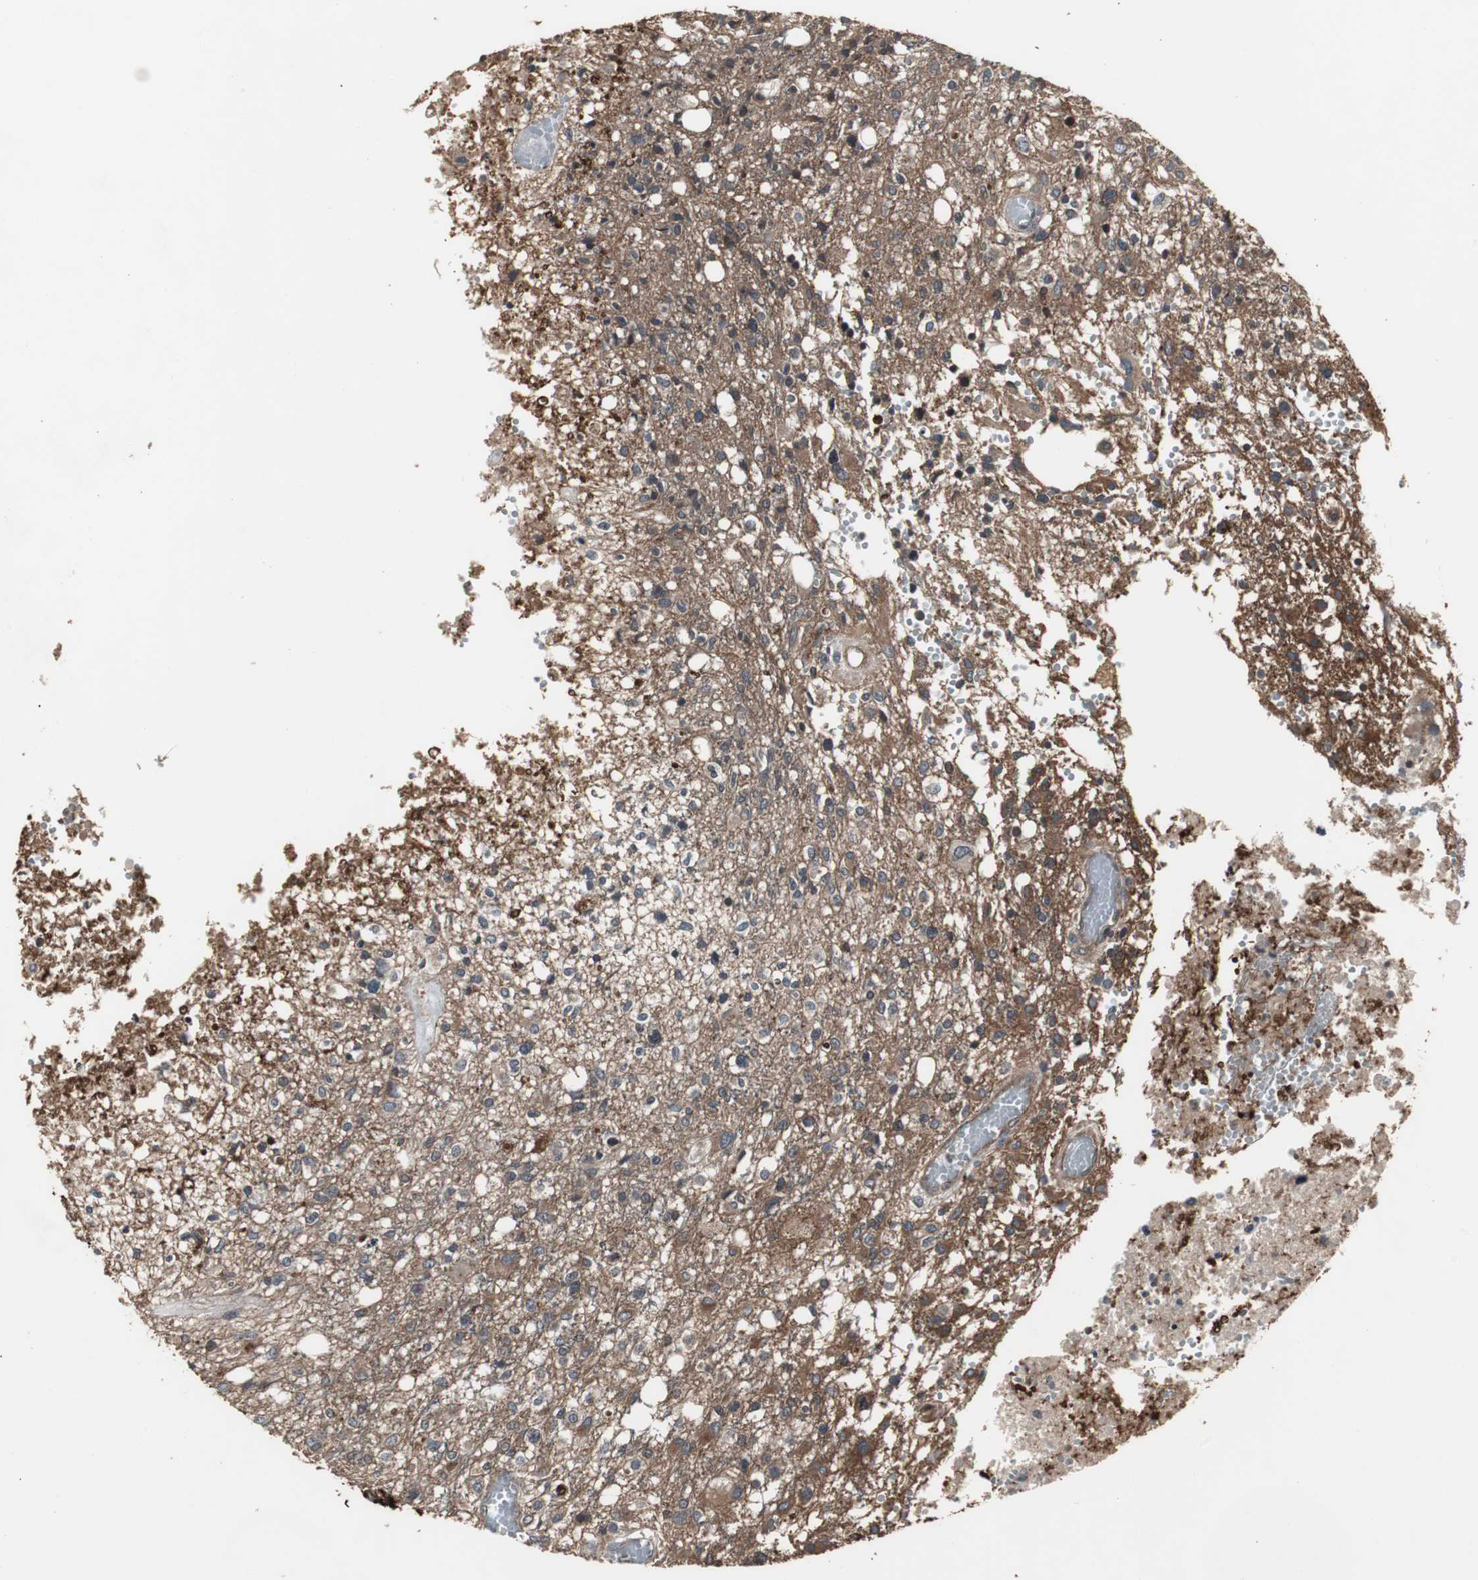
{"staining": {"intensity": "weak", "quantity": ">75%", "location": "cytoplasmic/membranous"}, "tissue": "glioma", "cell_type": "Tumor cells", "image_type": "cancer", "snomed": [{"axis": "morphology", "description": "Glioma, malignant, High grade"}, {"axis": "topography", "description": "Cerebral cortex"}], "caption": "Immunohistochemical staining of high-grade glioma (malignant) displays weak cytoplasmic/membranous protein staining in about >75% of tumor cells.", "gene": "ATP2B2", "patient": {"sex": "male", "age": 76}}